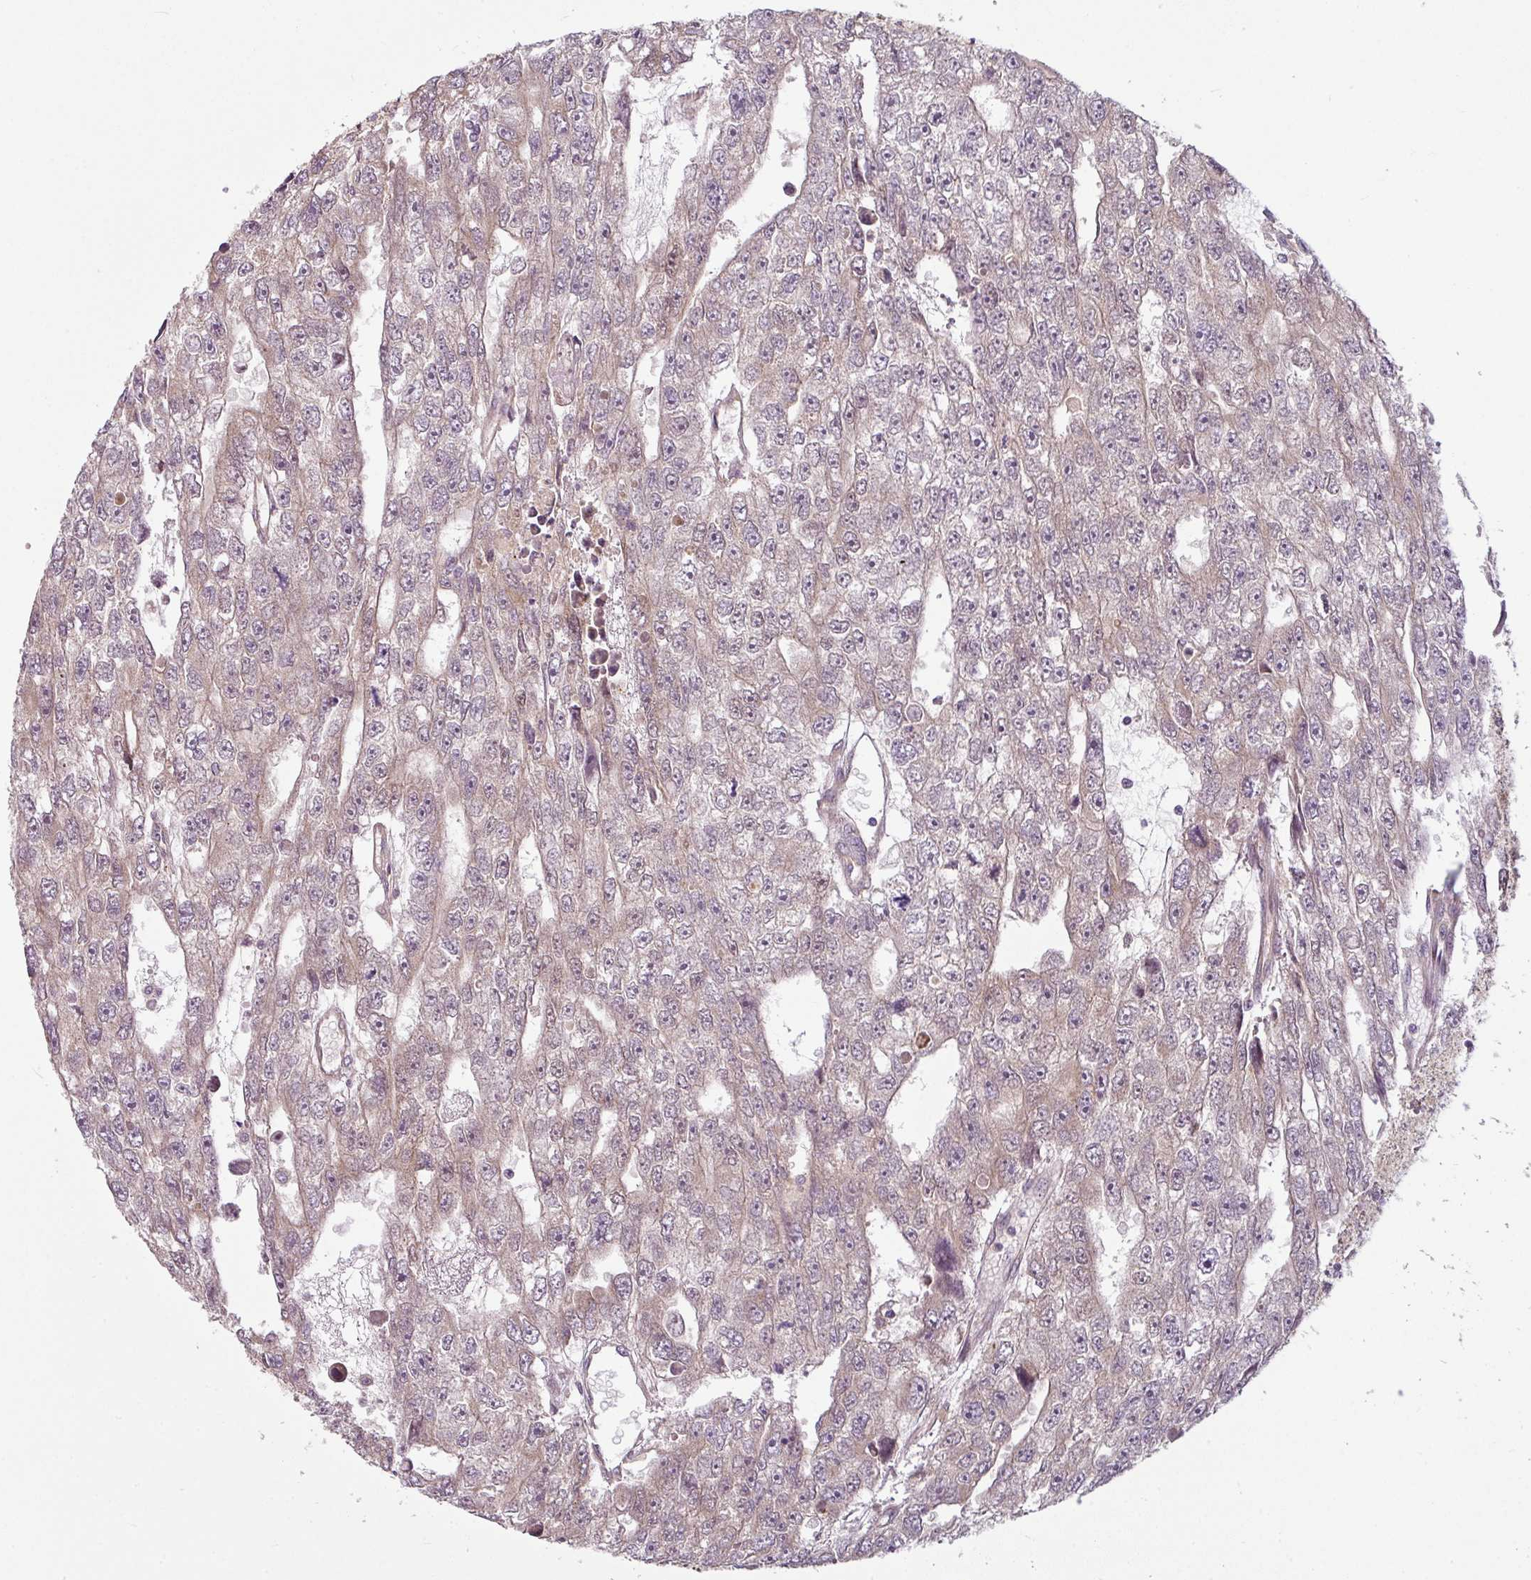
{"staining": {"intensity": "weak", "quantity": "<25%", "location": "cytoplasmic/membranous,nuclear"}, "tissue": "testis cancer", "cell_type": "Tumor cells", "image_type": "cancer", "snomed": [{"axis": "morphology", "description": "Carcinoma, Embryonal, NOS"}, {"axis": "topography", "description": "Testis"}], "caption": "Tumor cells show no significant protein expression in testis embryonal carcinoma.", "gene": "RNF31", "patient": {"sex": "male", "age": 20}}